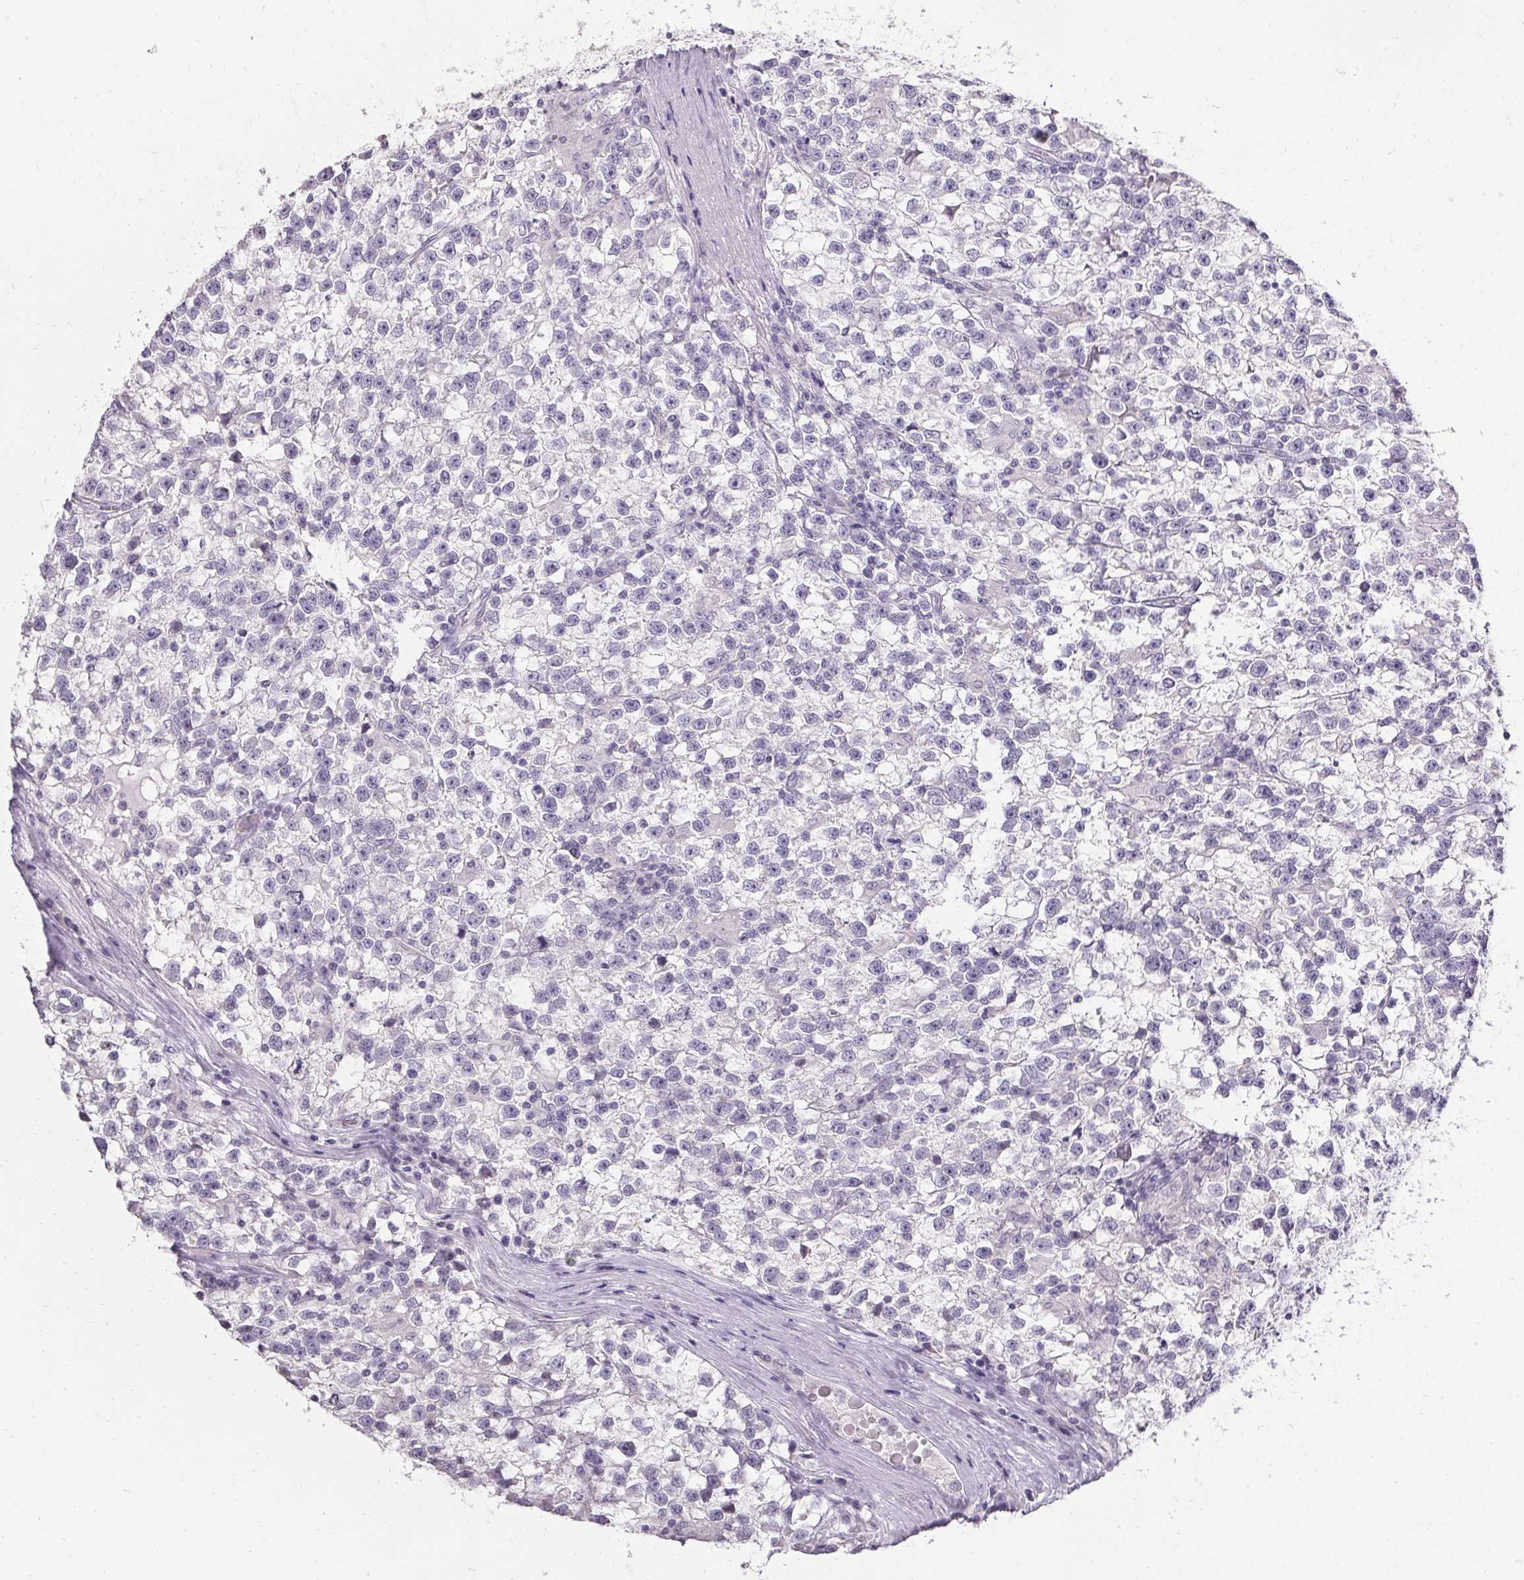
{"staining": {"intensity": "negative", "quantity": "none", "location": "none"}, "tissue": "testis cancer", "cell_type": "Tumor cells", "image_type": "cancer", "snomed": [{"axis": "morphology", "description": "Seminoma, NOS"}, {"axis": "topography", "description": "Testis"}], "caption": "Tumor cells show no significant positivity in testis cancer (seminoma).", "gene": "PMEL", "patient": {"sex": "male", "age": 31}}